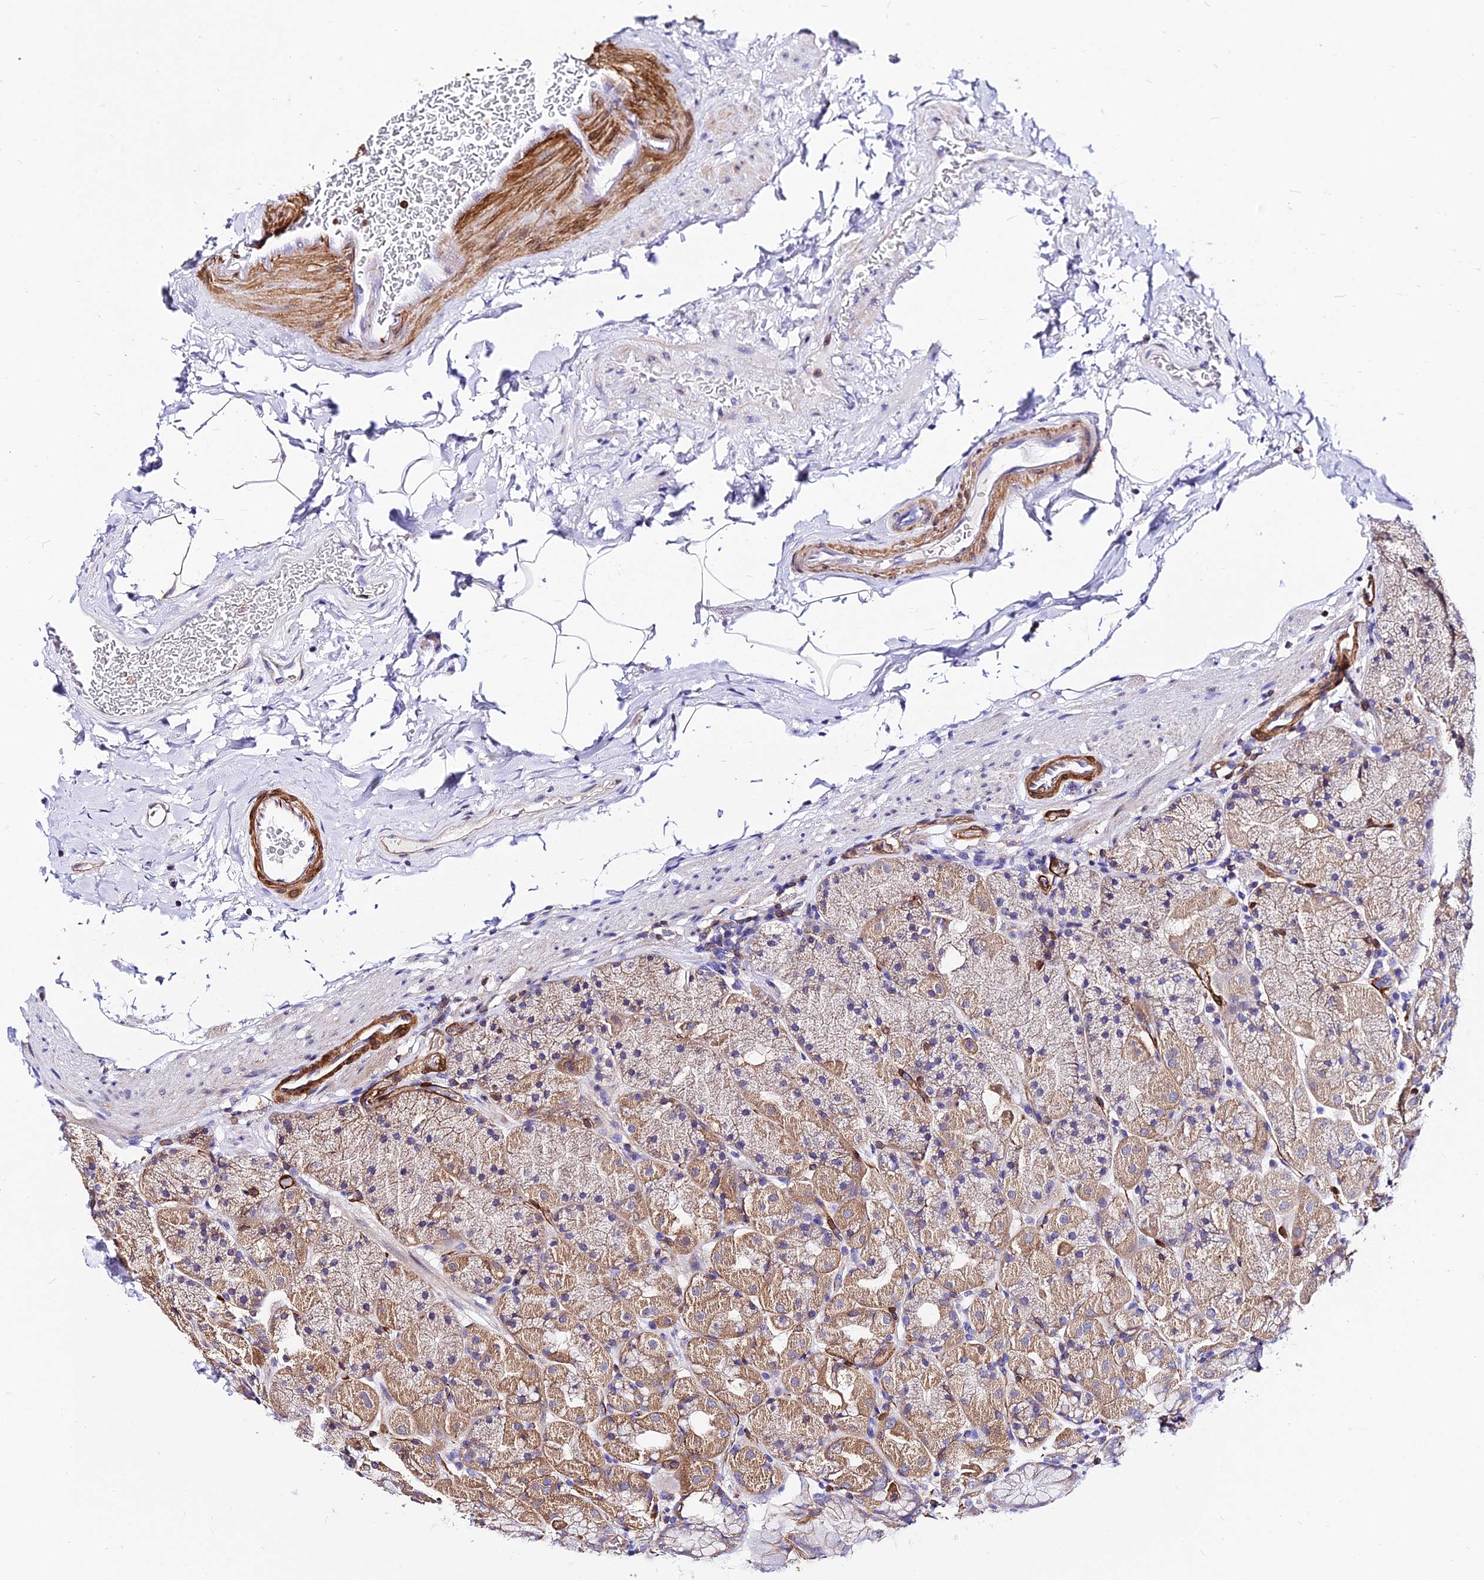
{"staining": {"intensity": "moderate", "quantity": ">75%", "location": "cytoplasmic/membranous"}, "tissue": "stomach", "cell_type": "Glandular cells", "image_type": "normal", "snomed": [{"axis": "morphology", "description": "Normal tissue, NOS"}, {"axis": "topography", "description": "Stomach, upper"}, {"axis": "topography", "description": "Stomach, lower"}], "caption": "This is an image of immunohistochemistry (IHC) staining of normal stomach, which shows moderate positivity in the cytoplasmic/membranous of glandular cells.", "gene": "CSRP1", "patient": {"sex": "male", "age": 67}}